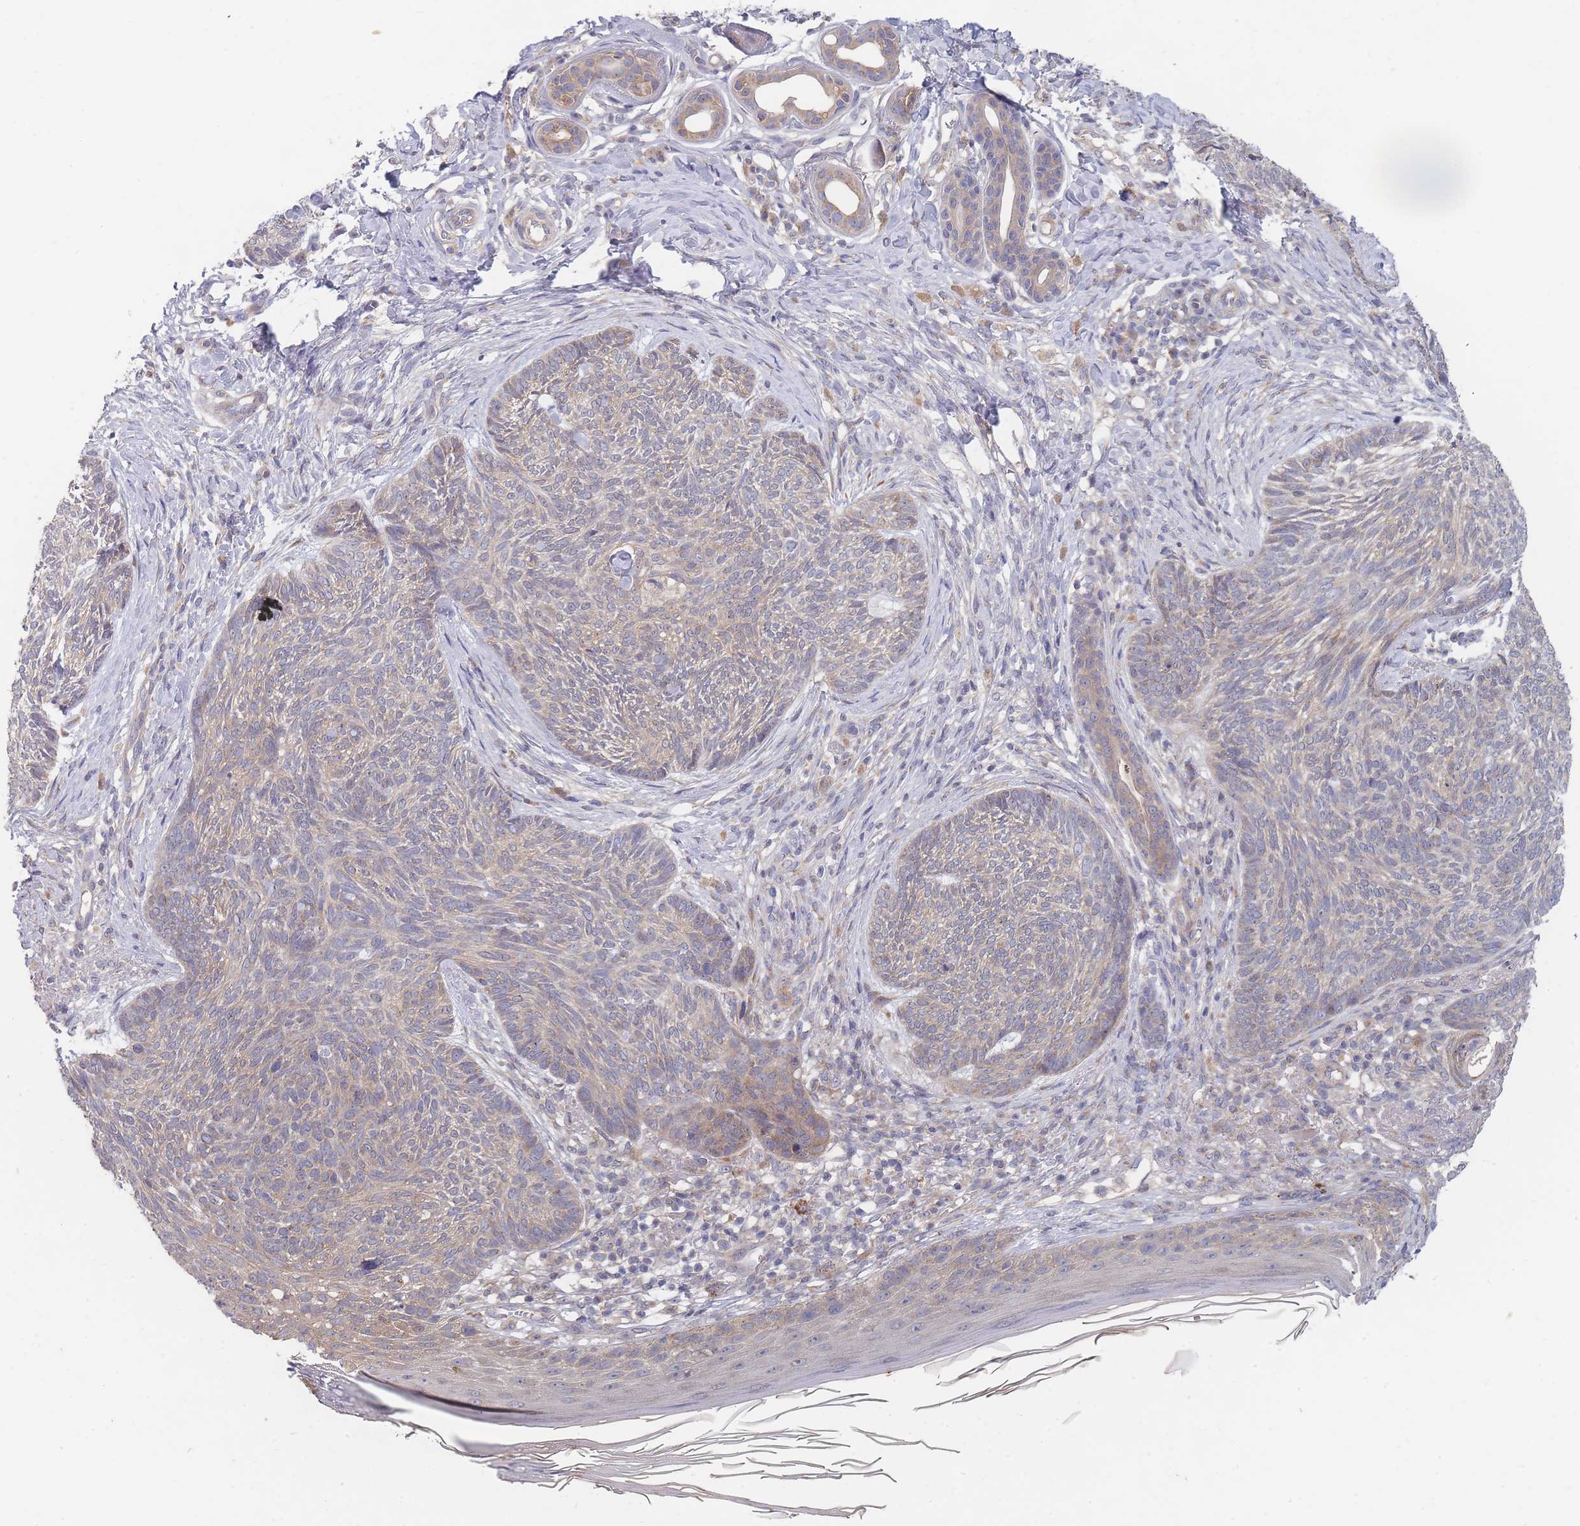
{"staining": {"intensity": "weak", "quantity": "<25%", "location": "cytoplasmic/membranous"}, "tissue": "skin cancer", "cell_type": "Tumor cells", "image_type": "cancer", "snomed": [{"axis": "morphology", "description": "Basal cell carcinoma"}, {"axis": "topography", "description": "Skin"}], "caption": "The micrograph demonstrates no significant staining in tumor cells of skin basal cell carcinoma.", "gene": "SLC35F5", "patient": {"sex": "male", "age": 73}}